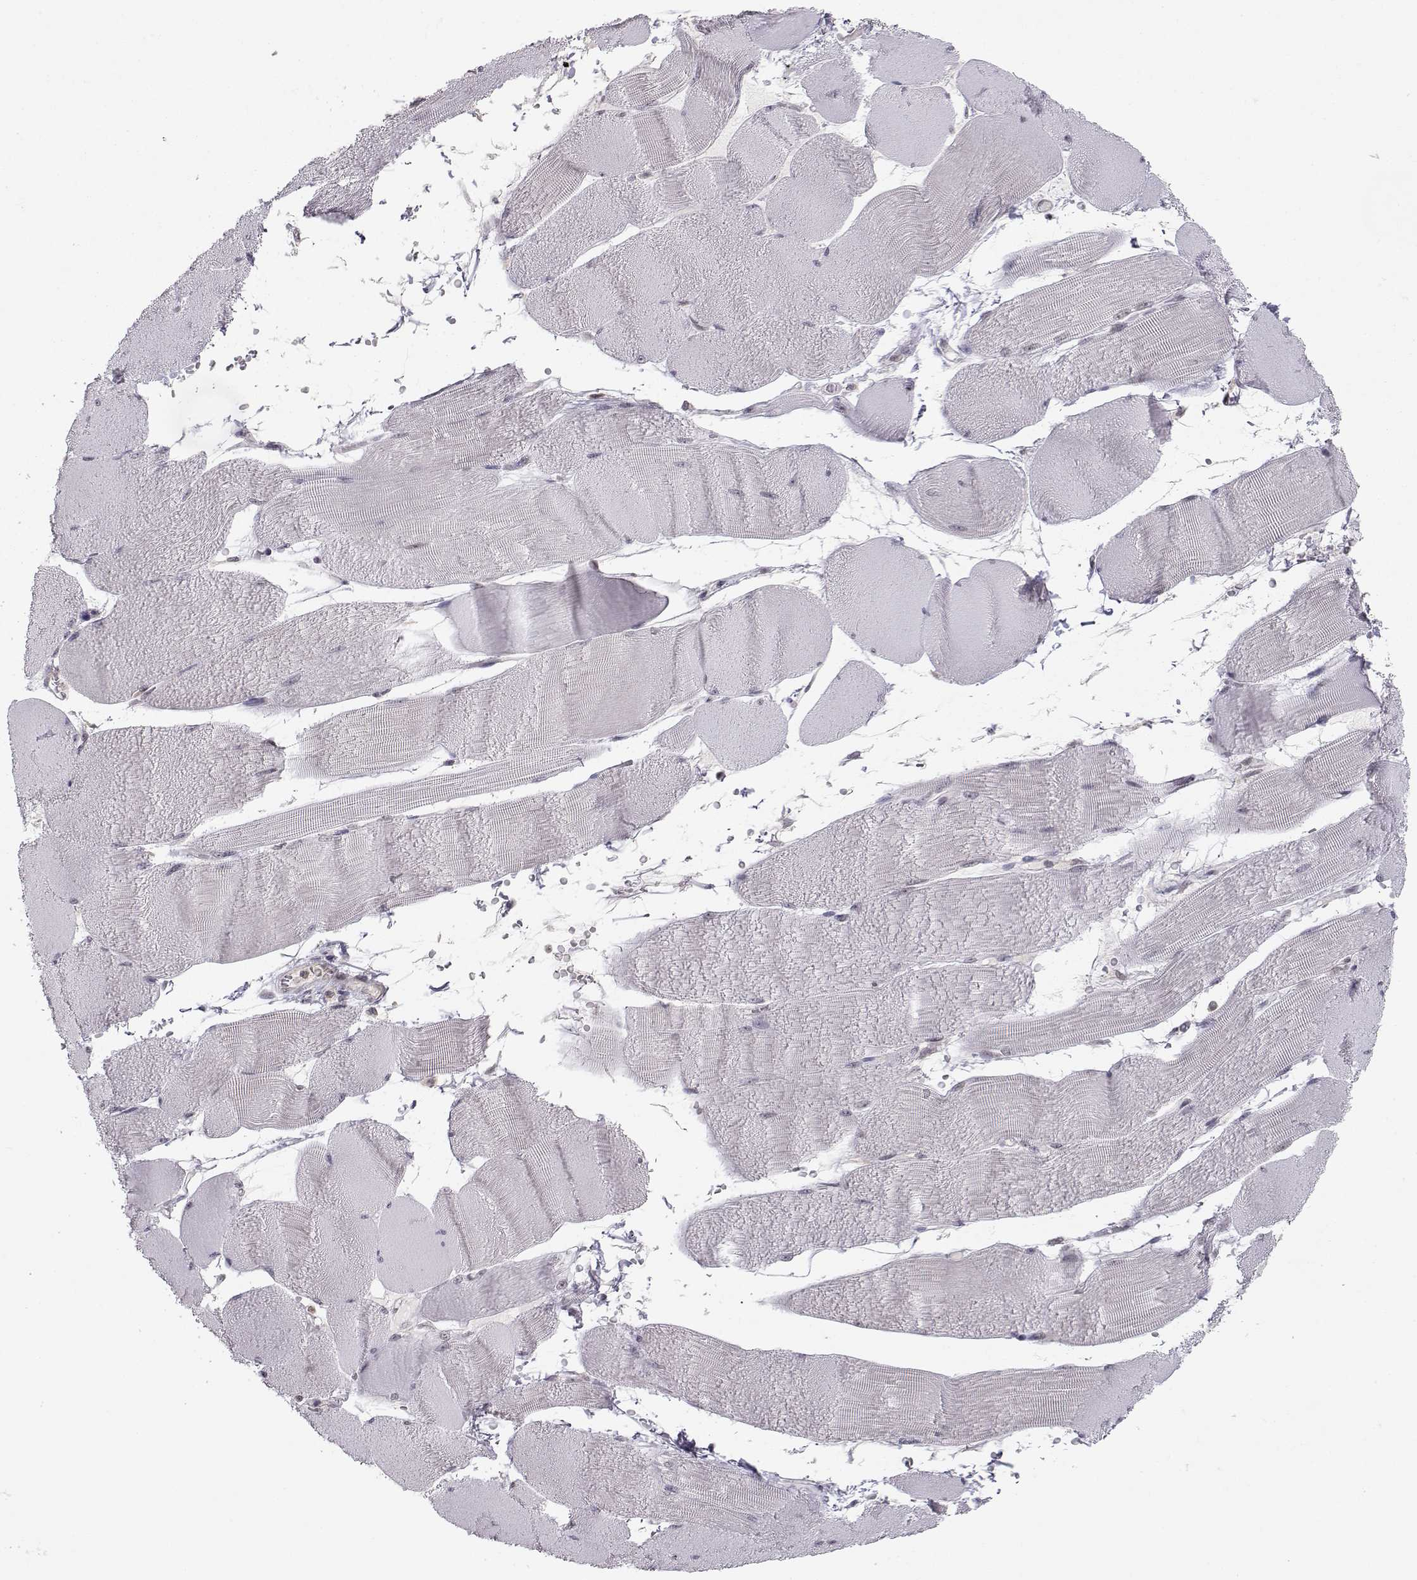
{"staining": {"intensity": "negative", "quantity": "none", "location": "none"}, "tissue": "skeletal muscle", "cell_type": "Myocytes", "image_type": "normal", "snomed": [{"axis": "morphology", "description": "Normal tissue, NOS"}, {"axis": "topography", "description": "Skeletal muscle"}], "caption": "Immunohistochemistry photomicrograph of unremarkable skeletal muscle: skeletal muscle stained with DAB (3,3'-diaminobenzidine) displays no significant protein staining in myocytes.", "gene": "KIF13B", "patient": {"sex": "male", "age": 56}}